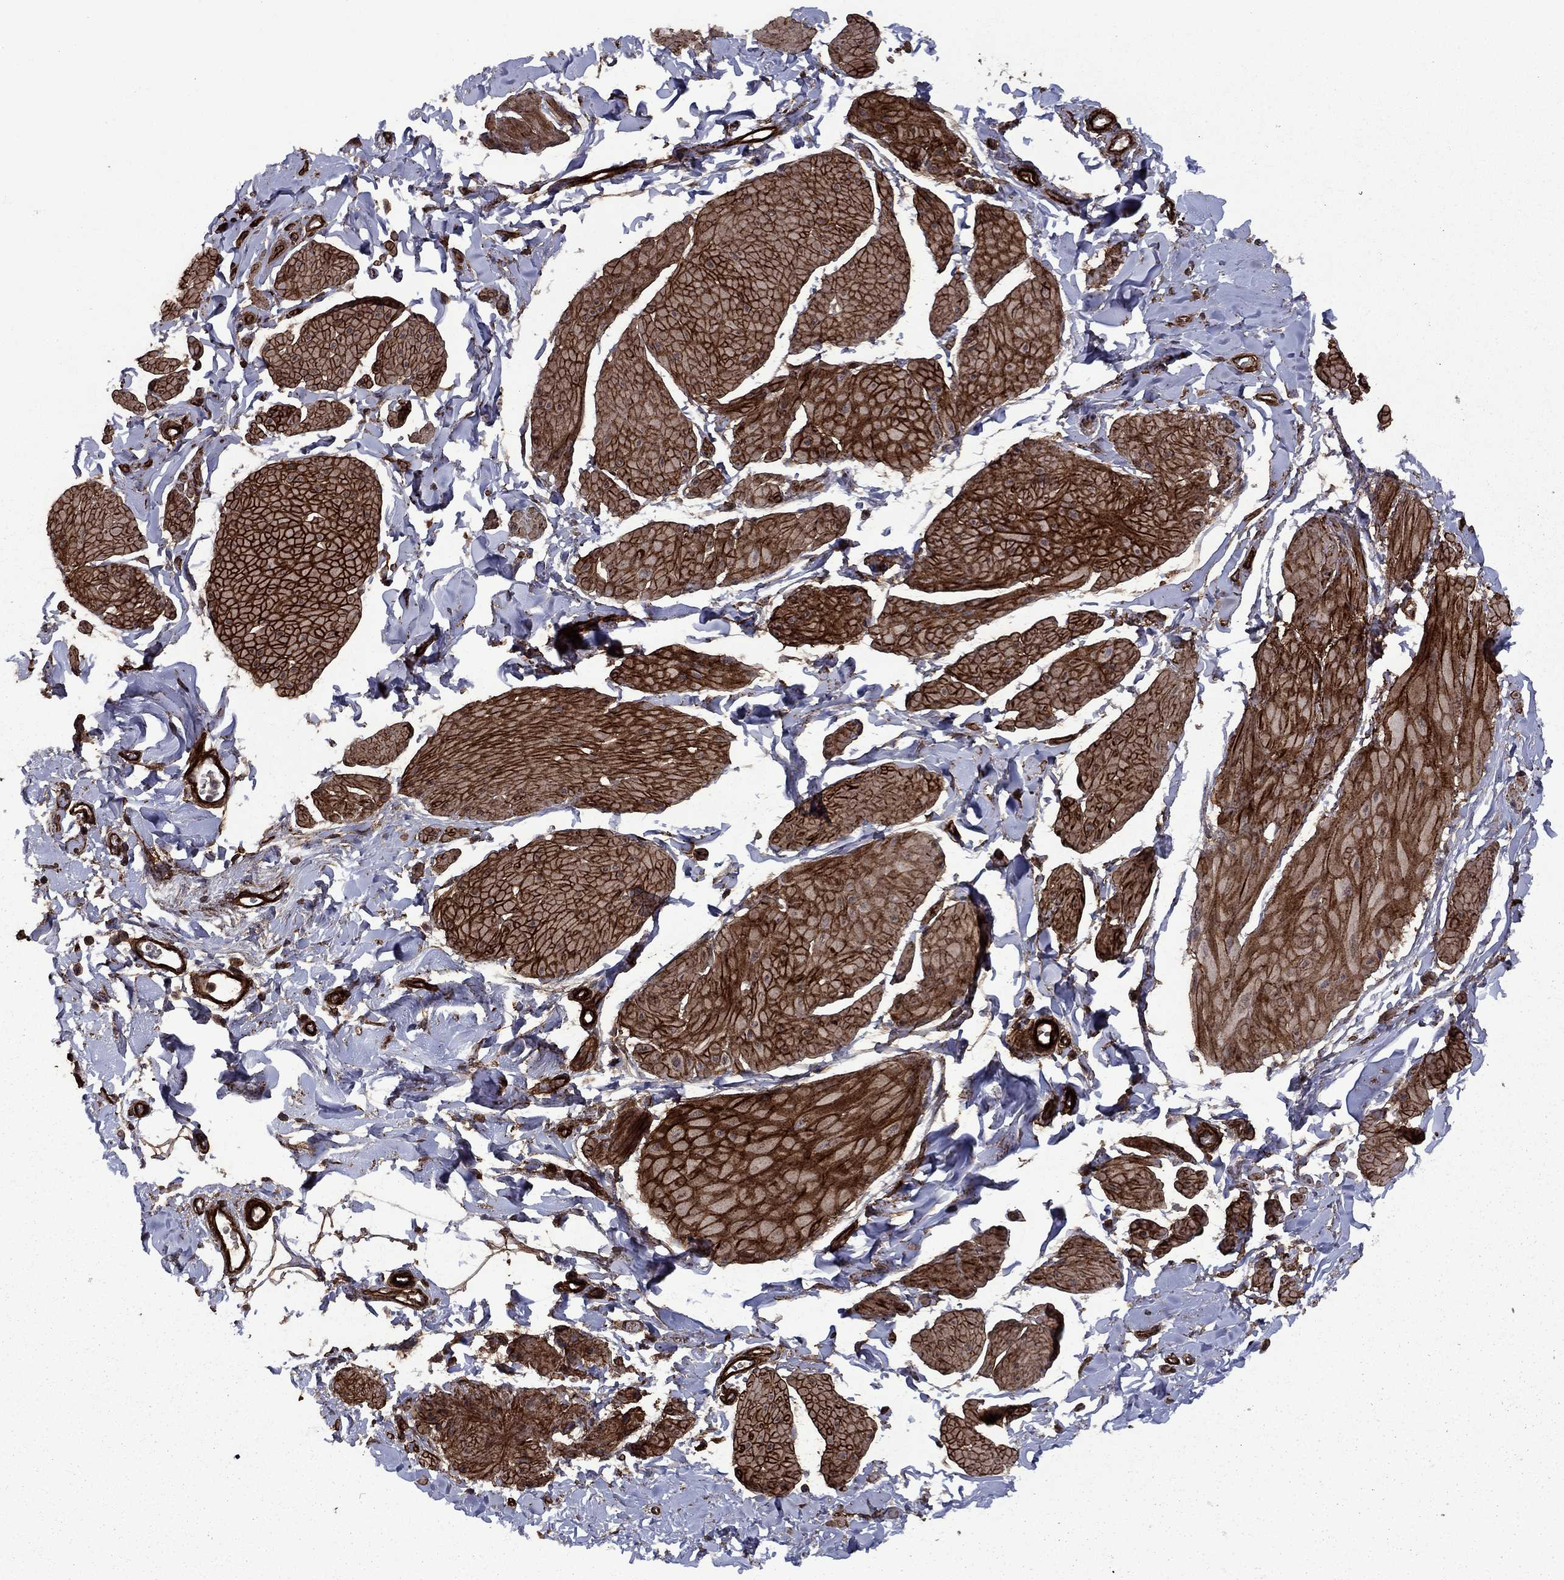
{"staining": {"intensity": "strong", "quantity": ">75%", "location": "cytoplasmic/membranous"}, "tissue": "smooth muscle", "cell_type": "Smooth muscle cells", "image_type": "normal", "snomed": [{"axis": "morphology", "description": "Normal tissue, NOS"}, {"axis": "topography", "description": "Adipose tissue"}, {"axis": "topography", "description": "Smooth muscle"}, {"axis": "topography", "description": "Peripheral nerve tissue"}], "caption": "Protein expression analysis of unremarkable human smooth muscle reveals strong cytoplasmic/membranous positivity in about >75% of smooth muscle cells. The staining was performed using DAB (3,3'-diaminobenzidine), with brown indicating positive protein expression. Nuclei are stained blue with hematoxylin.", "gene": "COL18A1", "patient": {"sex": "male", "age": 83}}